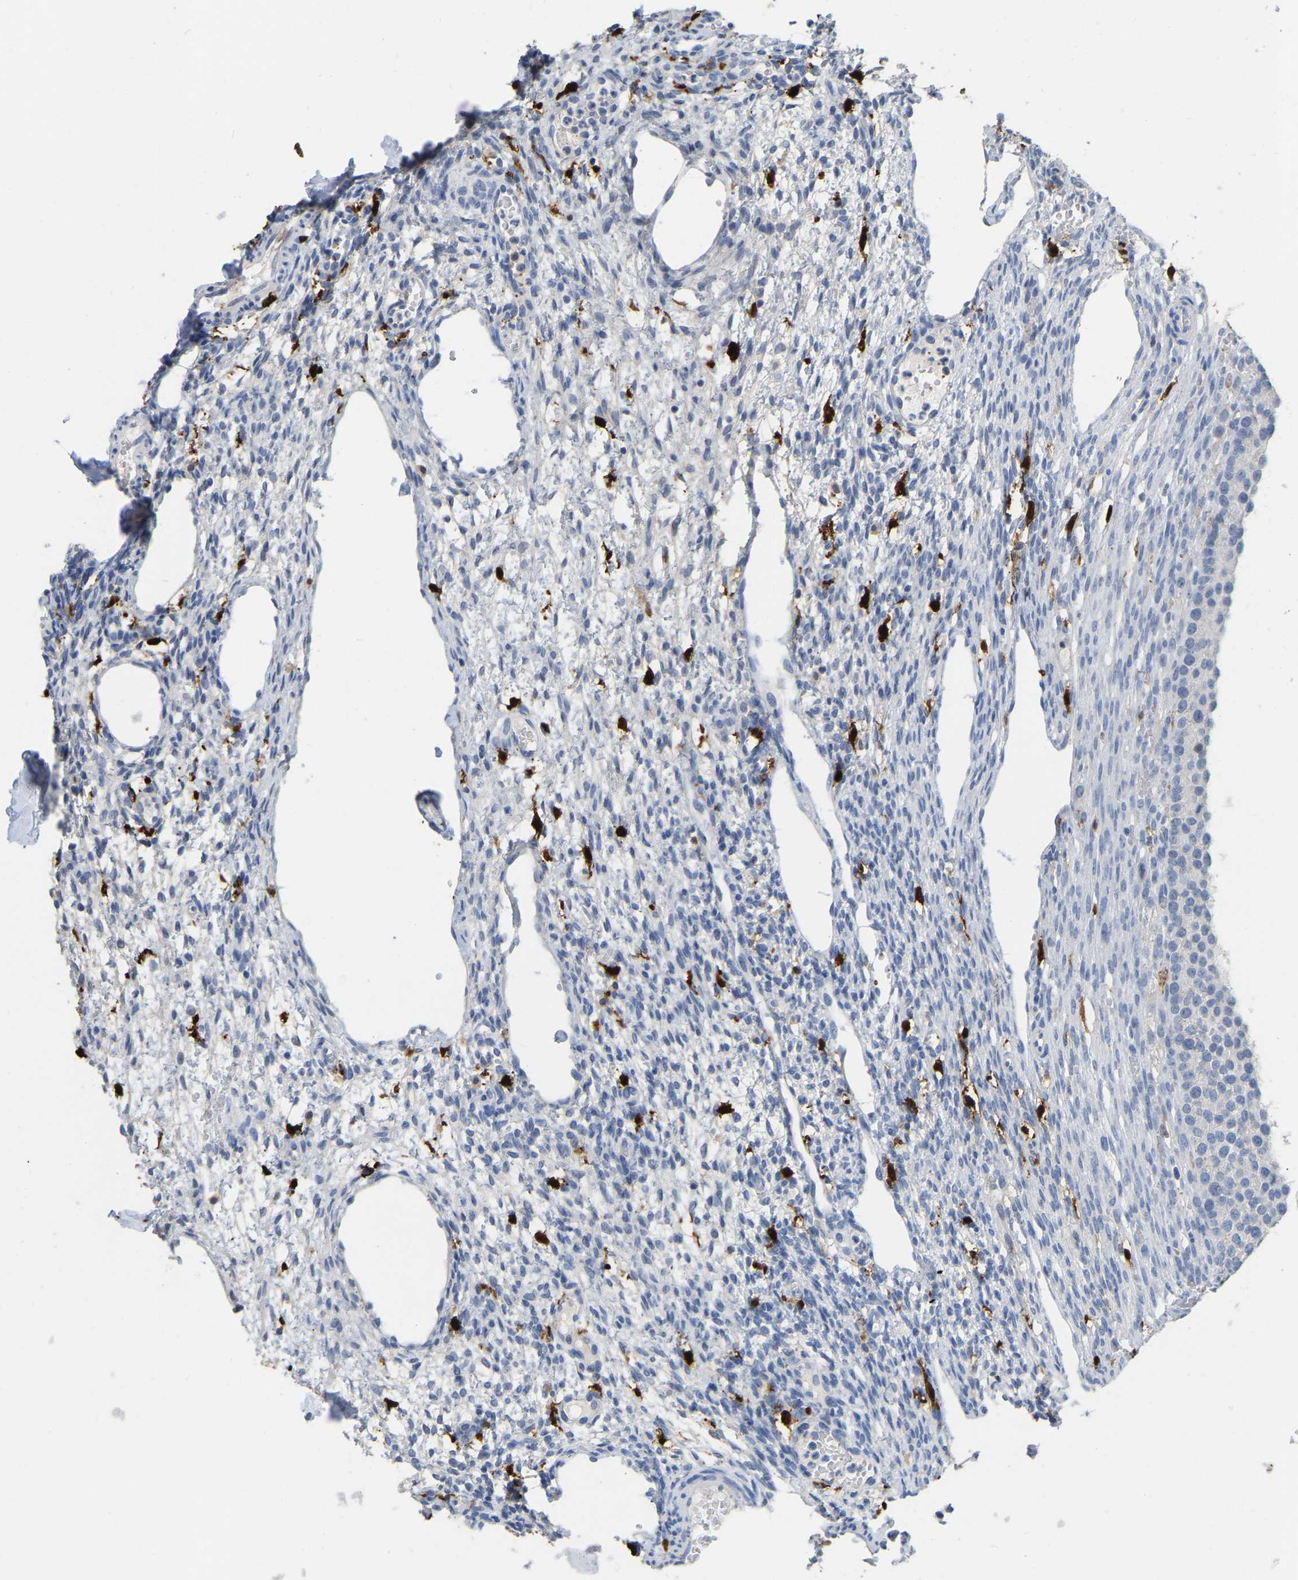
{"staining": {"intensity": "negative", "quantity": "none", "location": "none"}, "tissue": "ovary", "cell_type": "Ovarian stroma cells", "image_type": "normal", "snomed": [{"axis": "morphology", "description": "Normal tissue, NOS"}, {"axis": "topography", "description": "Ovary"}], "caption": "This is an IHC image of unremarkable ovary. There is no expression in ovarian stroma cells.", "gene": "ULBP2", "patient": {"sex": "female", "age": 33}}